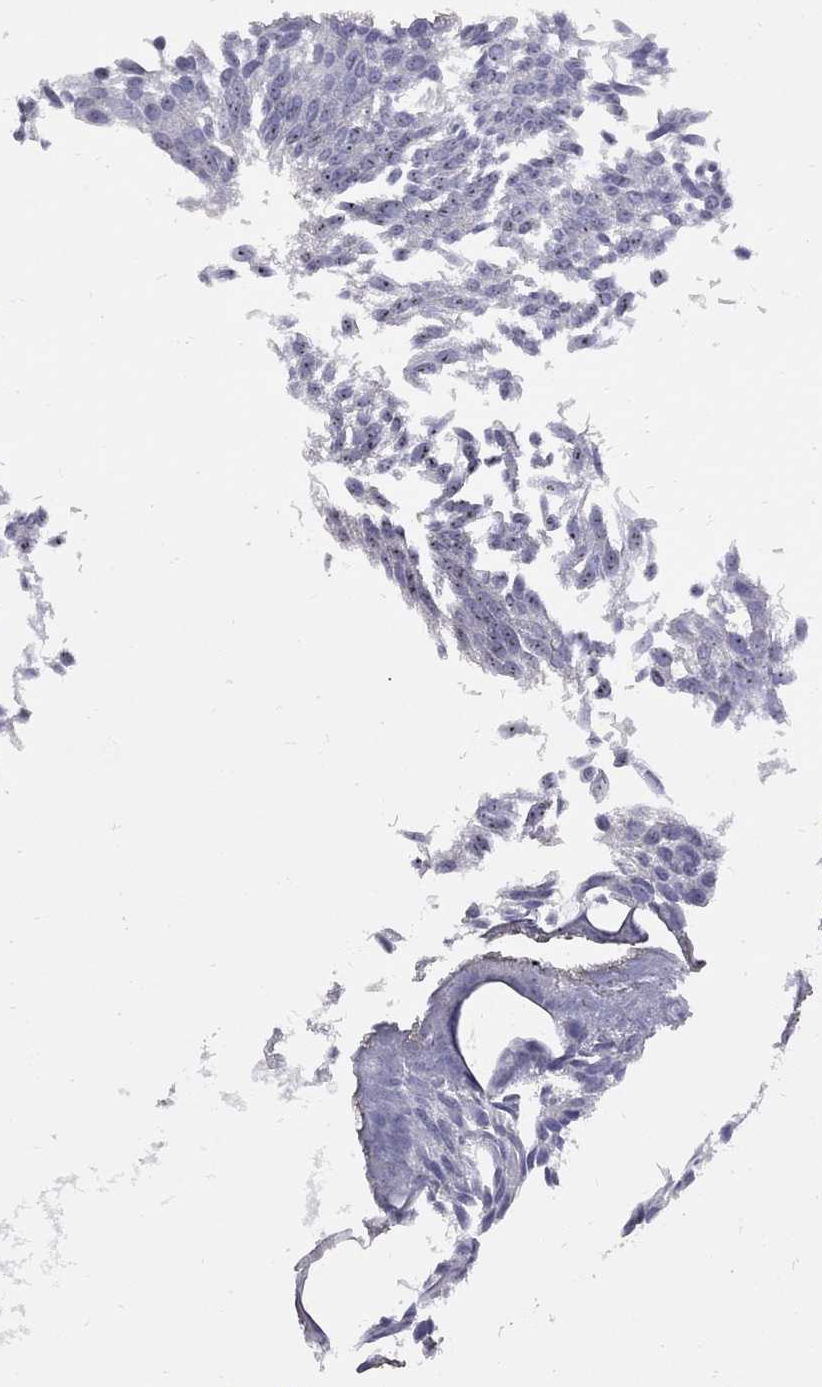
{"staining": {"intensity": "moderate", "quantity": "<25%", "location": "nuclear"}, "tissue": "urothelial cancer", "cell_type": "Tumor cells", "image_type": "cancer", "snomed": [{"axis": "morphology", "description": "Urothelial carcinoma, Low grade"}, {"axis": "topography", "description": "Urinary bladder"}], "caption": "There is low levels of moderate nuclear expression in tumor cells of urothelial cancer, as demonstrated by immunohistochemical staining (brown color).", "gene": "DHX33", "patient": {"sex": "male", "age": 63}}